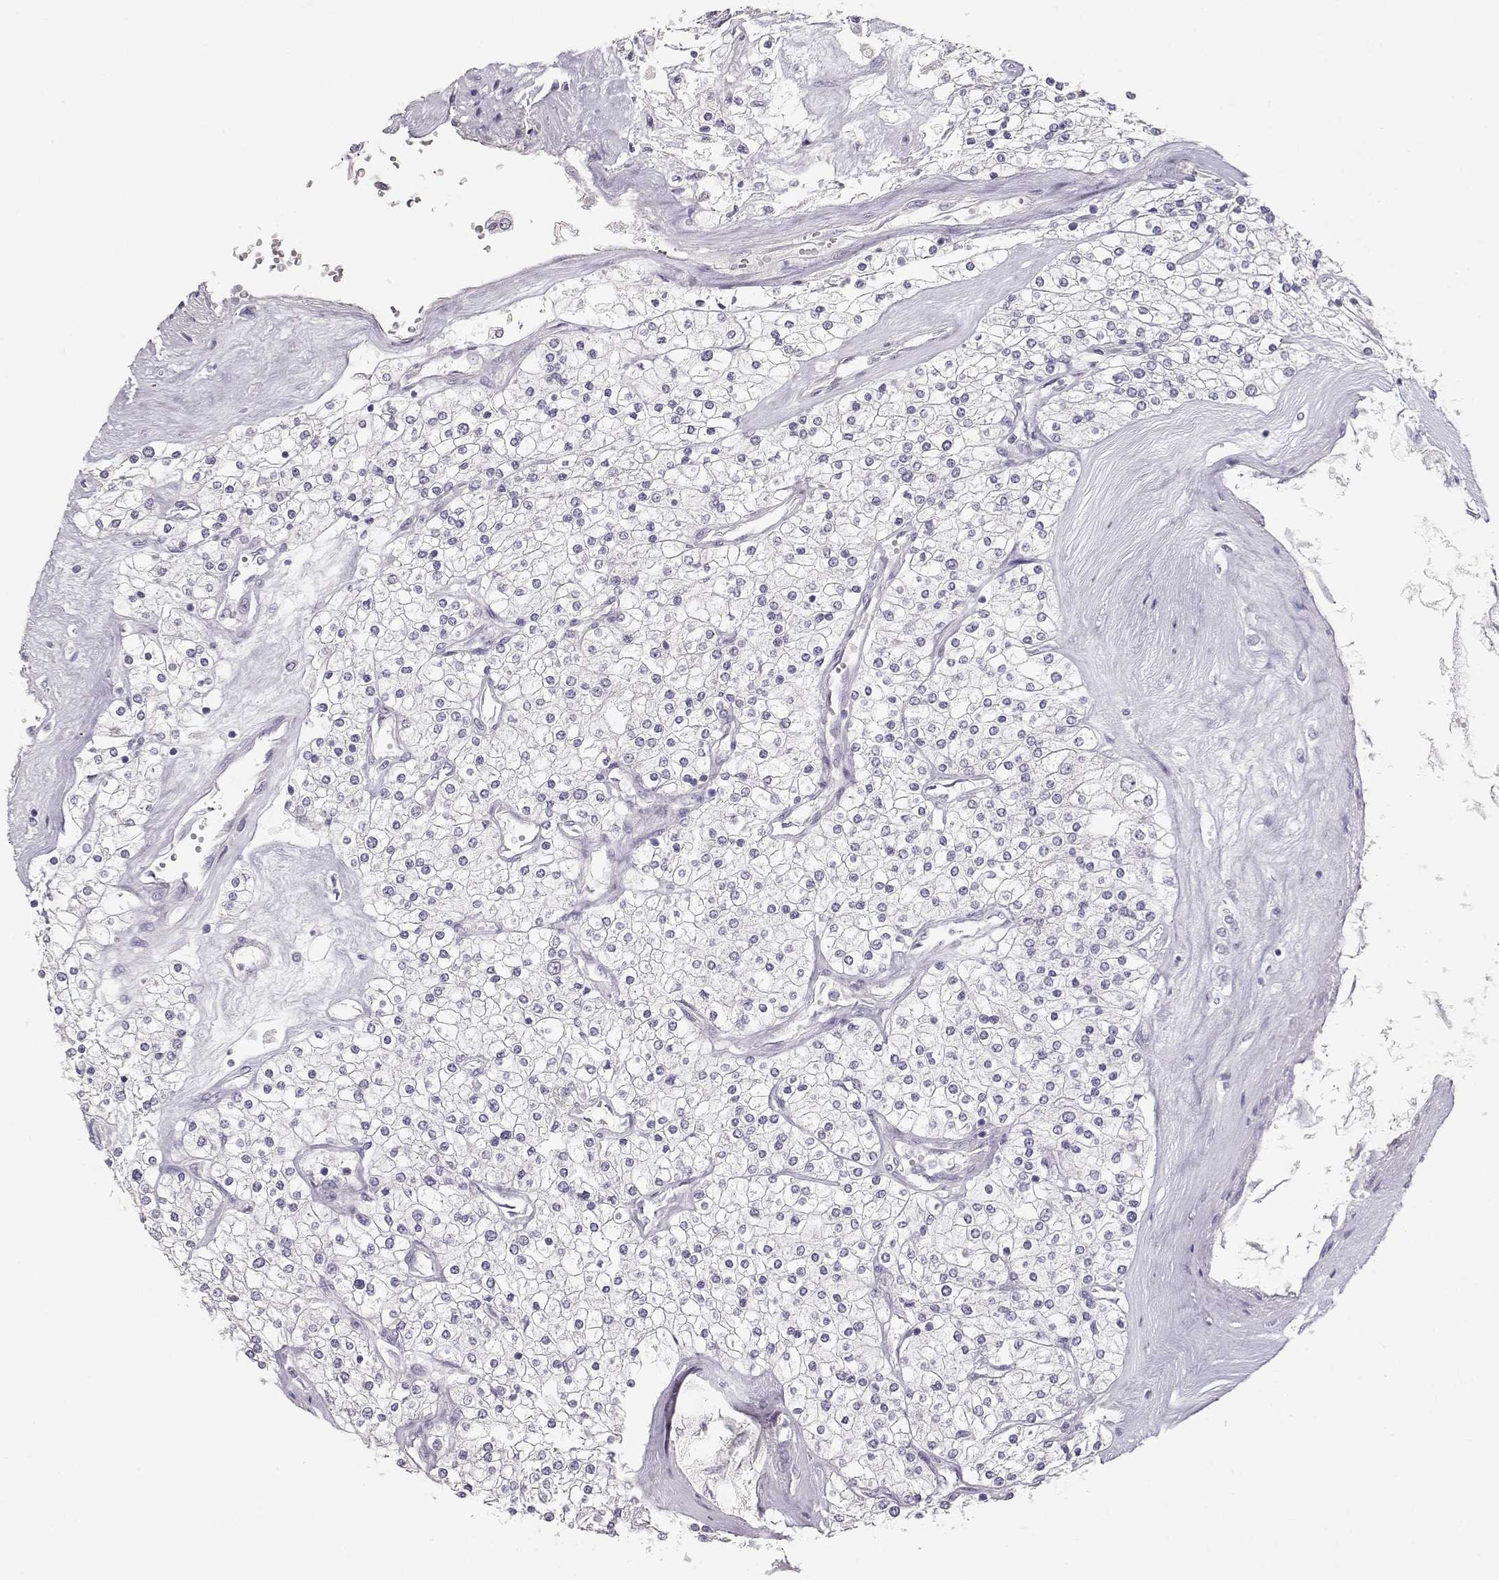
{"staining": {"intensity": "negative", "quantity": "none", "location": "none"}, "tissue": "renal cancer", "cell_type": "Tumor cells", "image_type": "cancer", "snomed": [{"axis": "morphology", "description": "Adenocarcinoma, NOS"}, {"axis": "topography", "description": "Kidney"}], "caption": "This is an IHC histopathology image of human adenocarcinoma (renal). There is no positivity in tumor cells.", "gene": "TKTL1", "patient": {"sex": "male", "age": 80}}